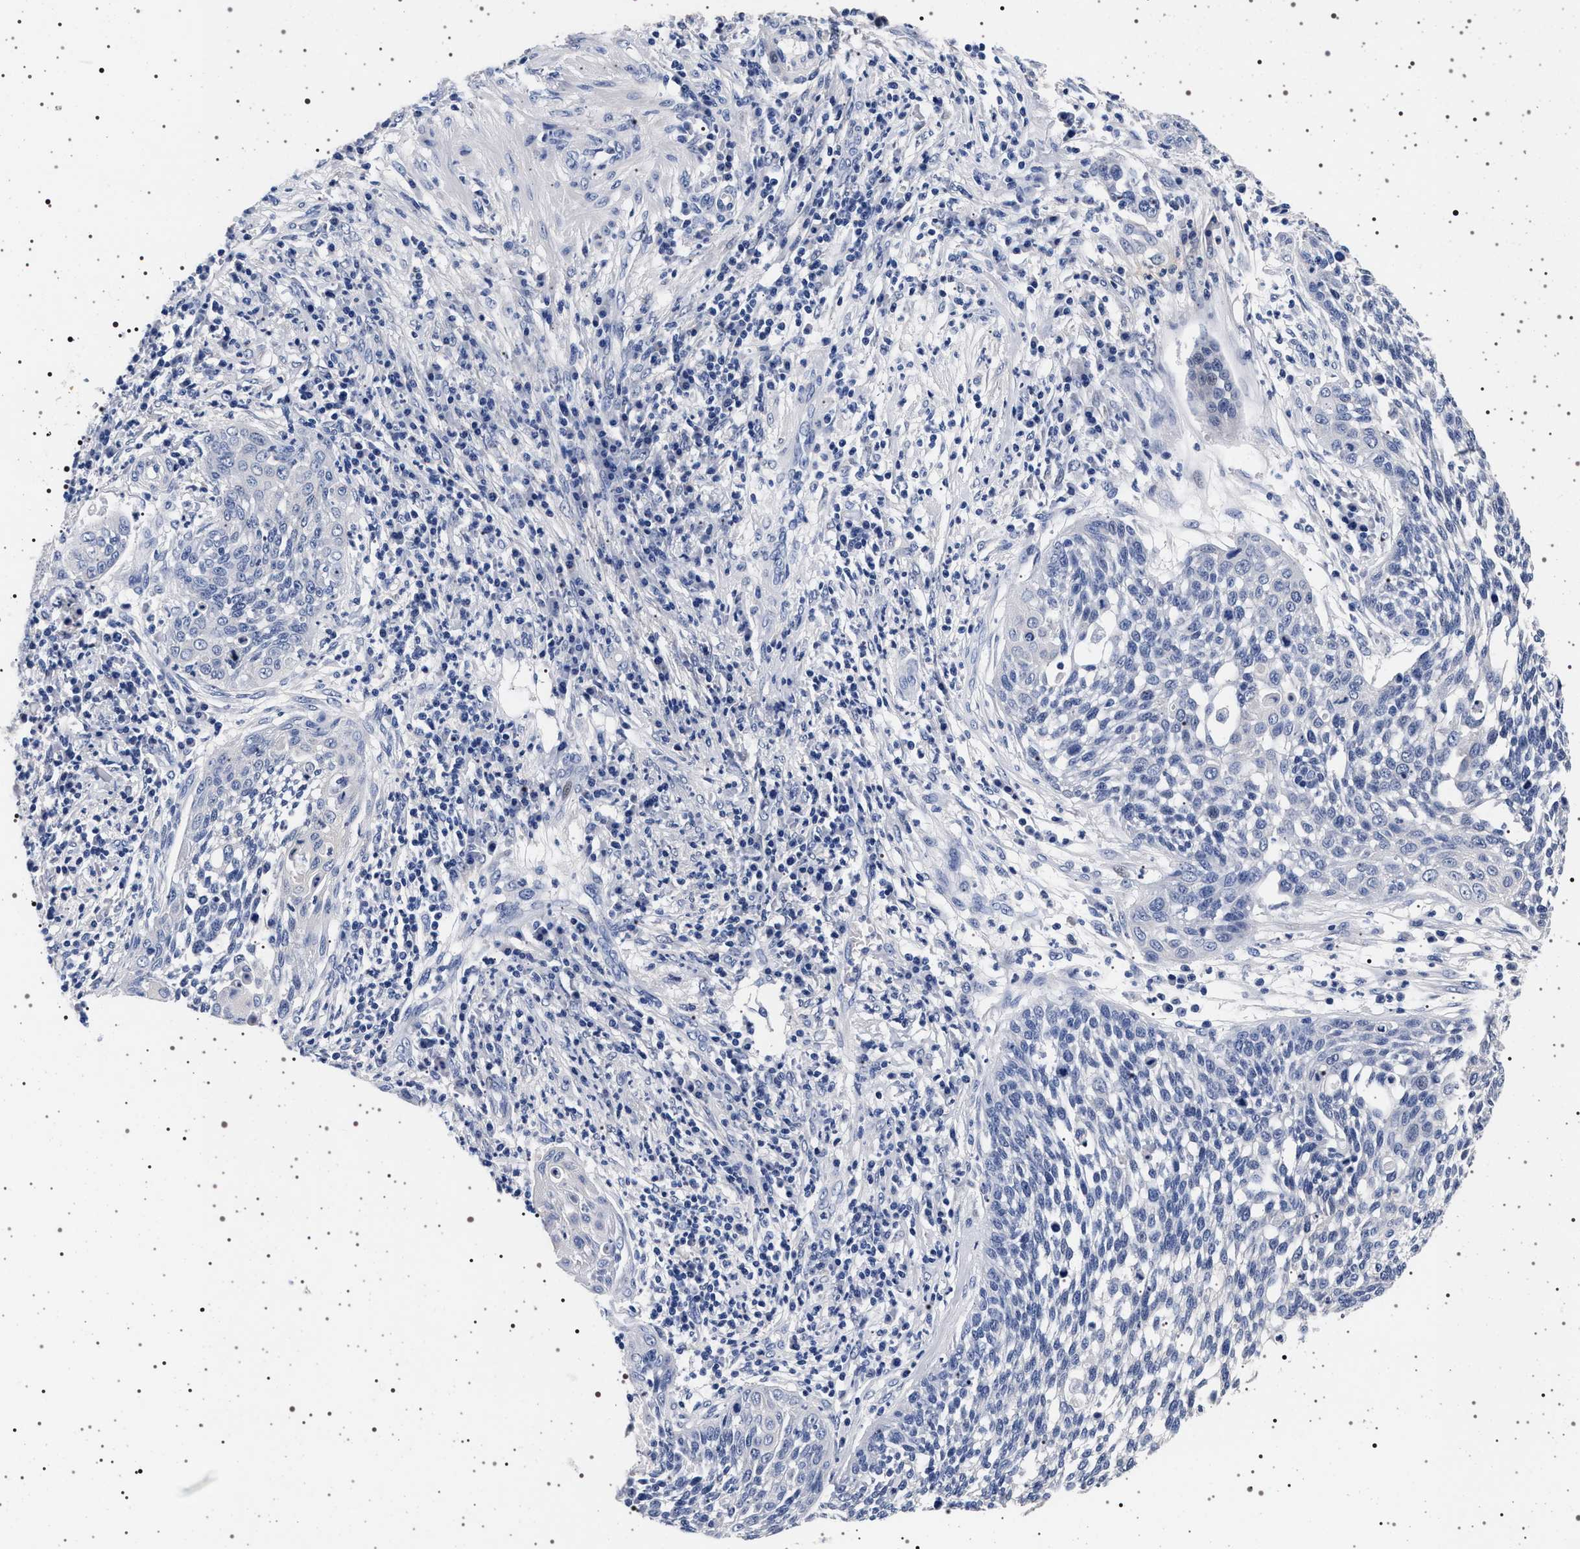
{"staining": {"intensity": "negative", "quantity": "none", "location": "none"}, "tissue": "cervical cancer", "cell_type": "Tumor cells", "image_type": "cancer", "snomed": [{"axis": "morphology", "description": "Squamous cell carcinoma, NOS"}, {"axis": "topography", "description": "Cervix"}], "caption": "Human squamous cell carcinoma (cervical) stained for a protein using immunohistochemistry (IHC) demonstrates no positivity in tumor cells.", "gene": "MAPK10", "patient": {"sex": "female", "age": 34}}